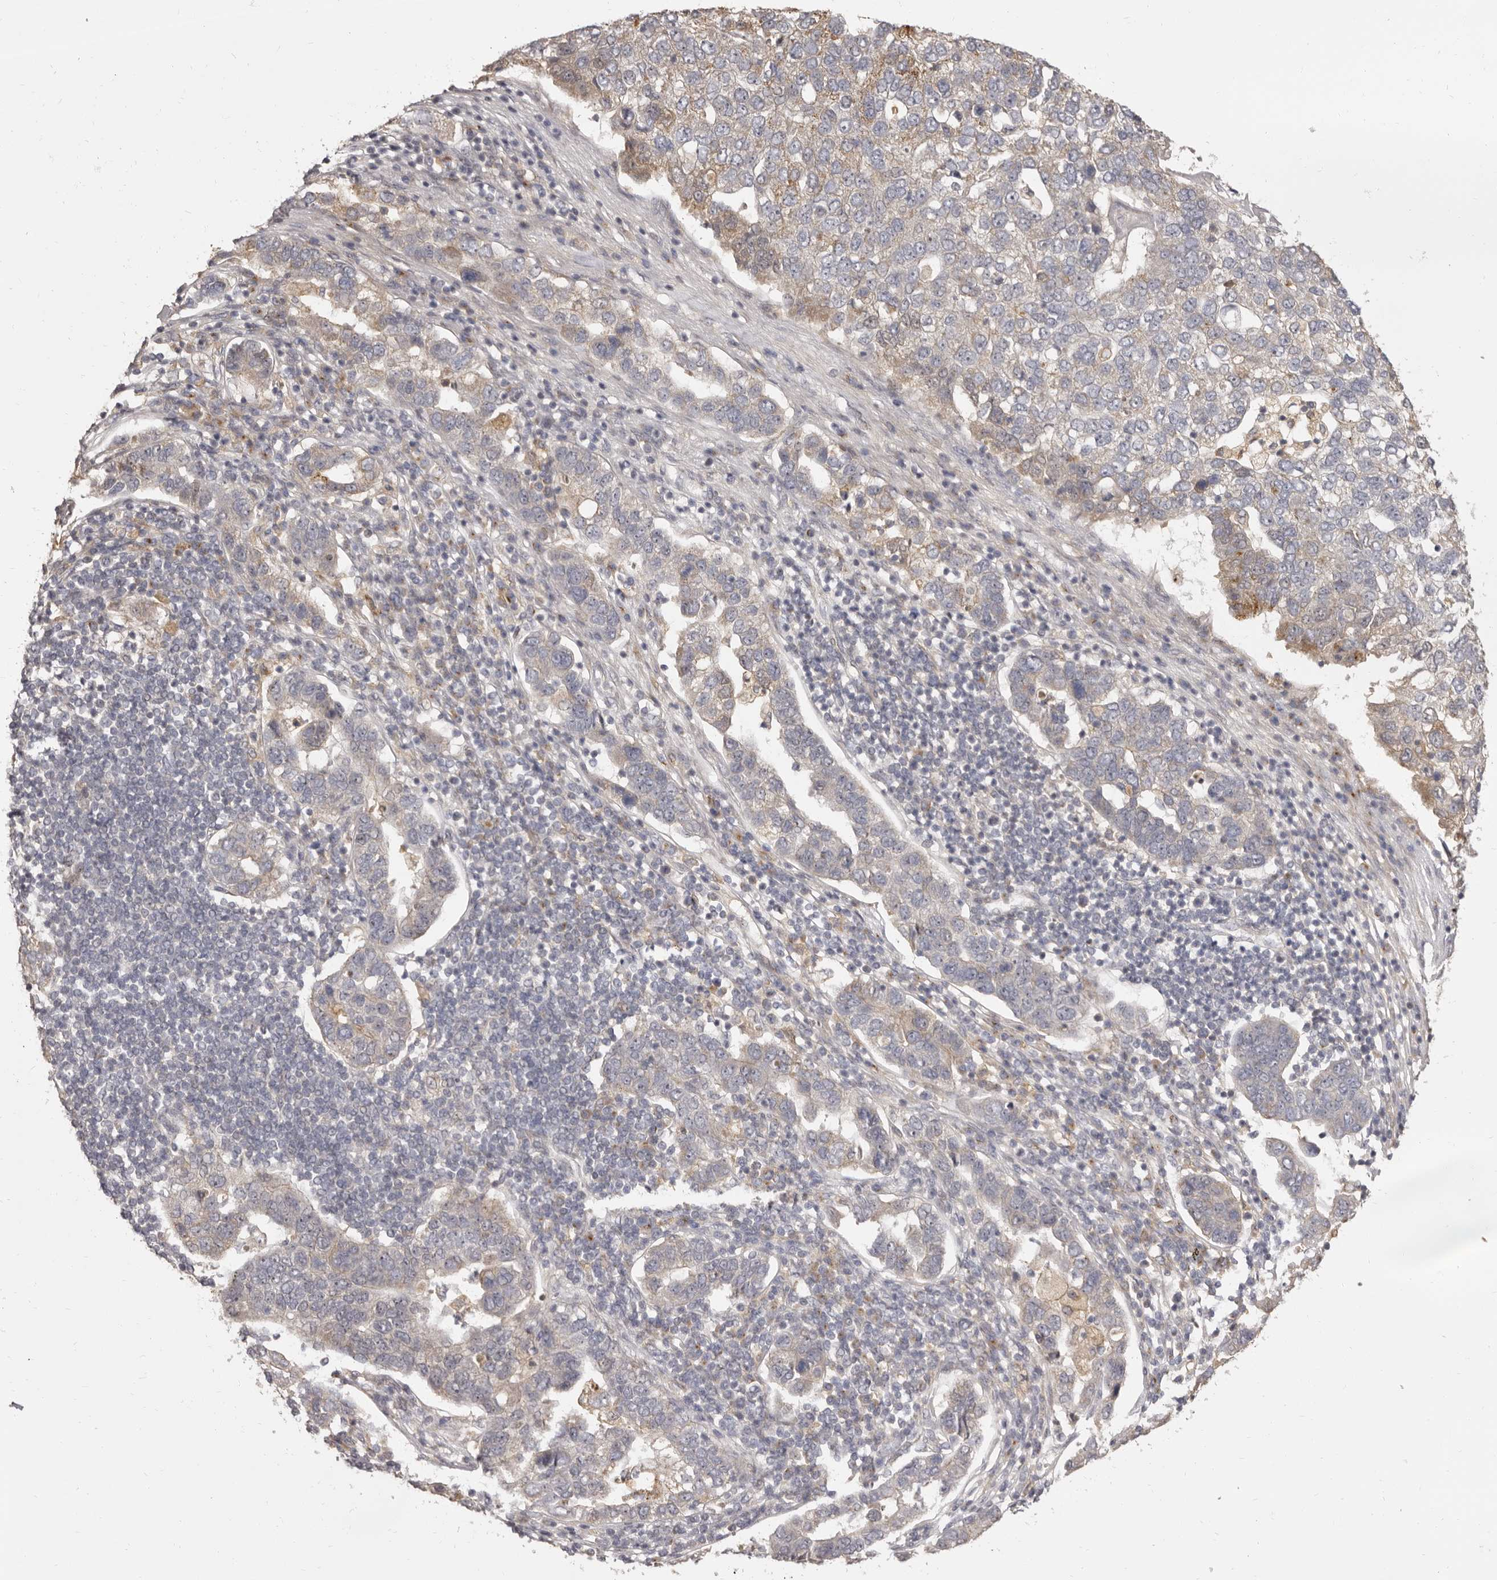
{"staining": {"intensity": "weak", "quantity": "<25%", "location": "cytoplasmic/membranous"}, "tissue": "pancreatic cancer", "cell_type": "Tumor cells", "image_type": "cancer", "snomed": [{"axis": "morphology", "description": "Adenocarcinoma, NOS"}, {"axis": "topography", "description": "Pancreas"}], "caption": "Human pancreatic adenocarcinoma stained for a protein using immunohistochemistry reveals no positivity in tumor cells.", "gene": "ZNF326", "patient": {"sex": "female", "age": 61}}